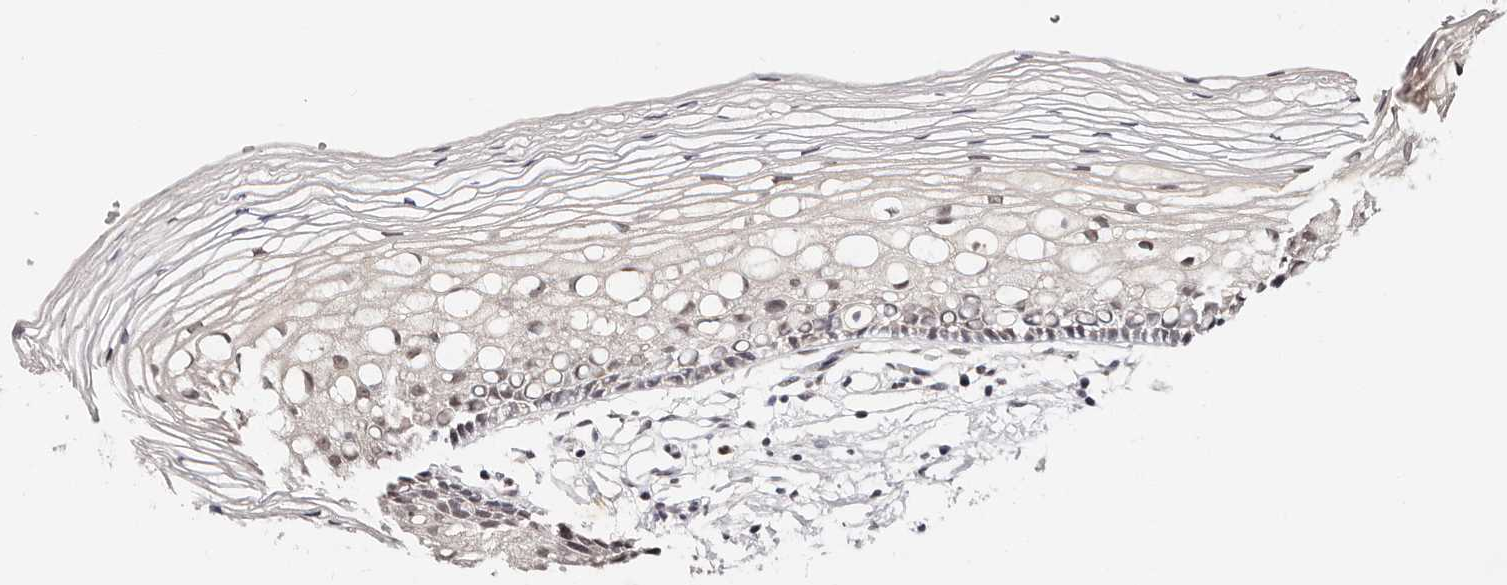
{"staining": {"intensity": "negative", "quantity": "none", "location": "none"}, "tissue": "cervix", "cell_type": "Glandular cells", "image_type": "normal", "snomed": [{"axis": "morphology", "description": "Normal tissue, NOS"}, {"axis": "topography", "description": "Cervix"}], "caption": "DAB immunohistochemical staining of benign human cervix reveals no significant expression in glandular cells. (Stains: DAB IHC with hematoxylin counter stain, Microscopy: brightfield microscopy at high magnification).", "gene": "VIPAS39", "patient": {"sex": "female", "age": 27}}